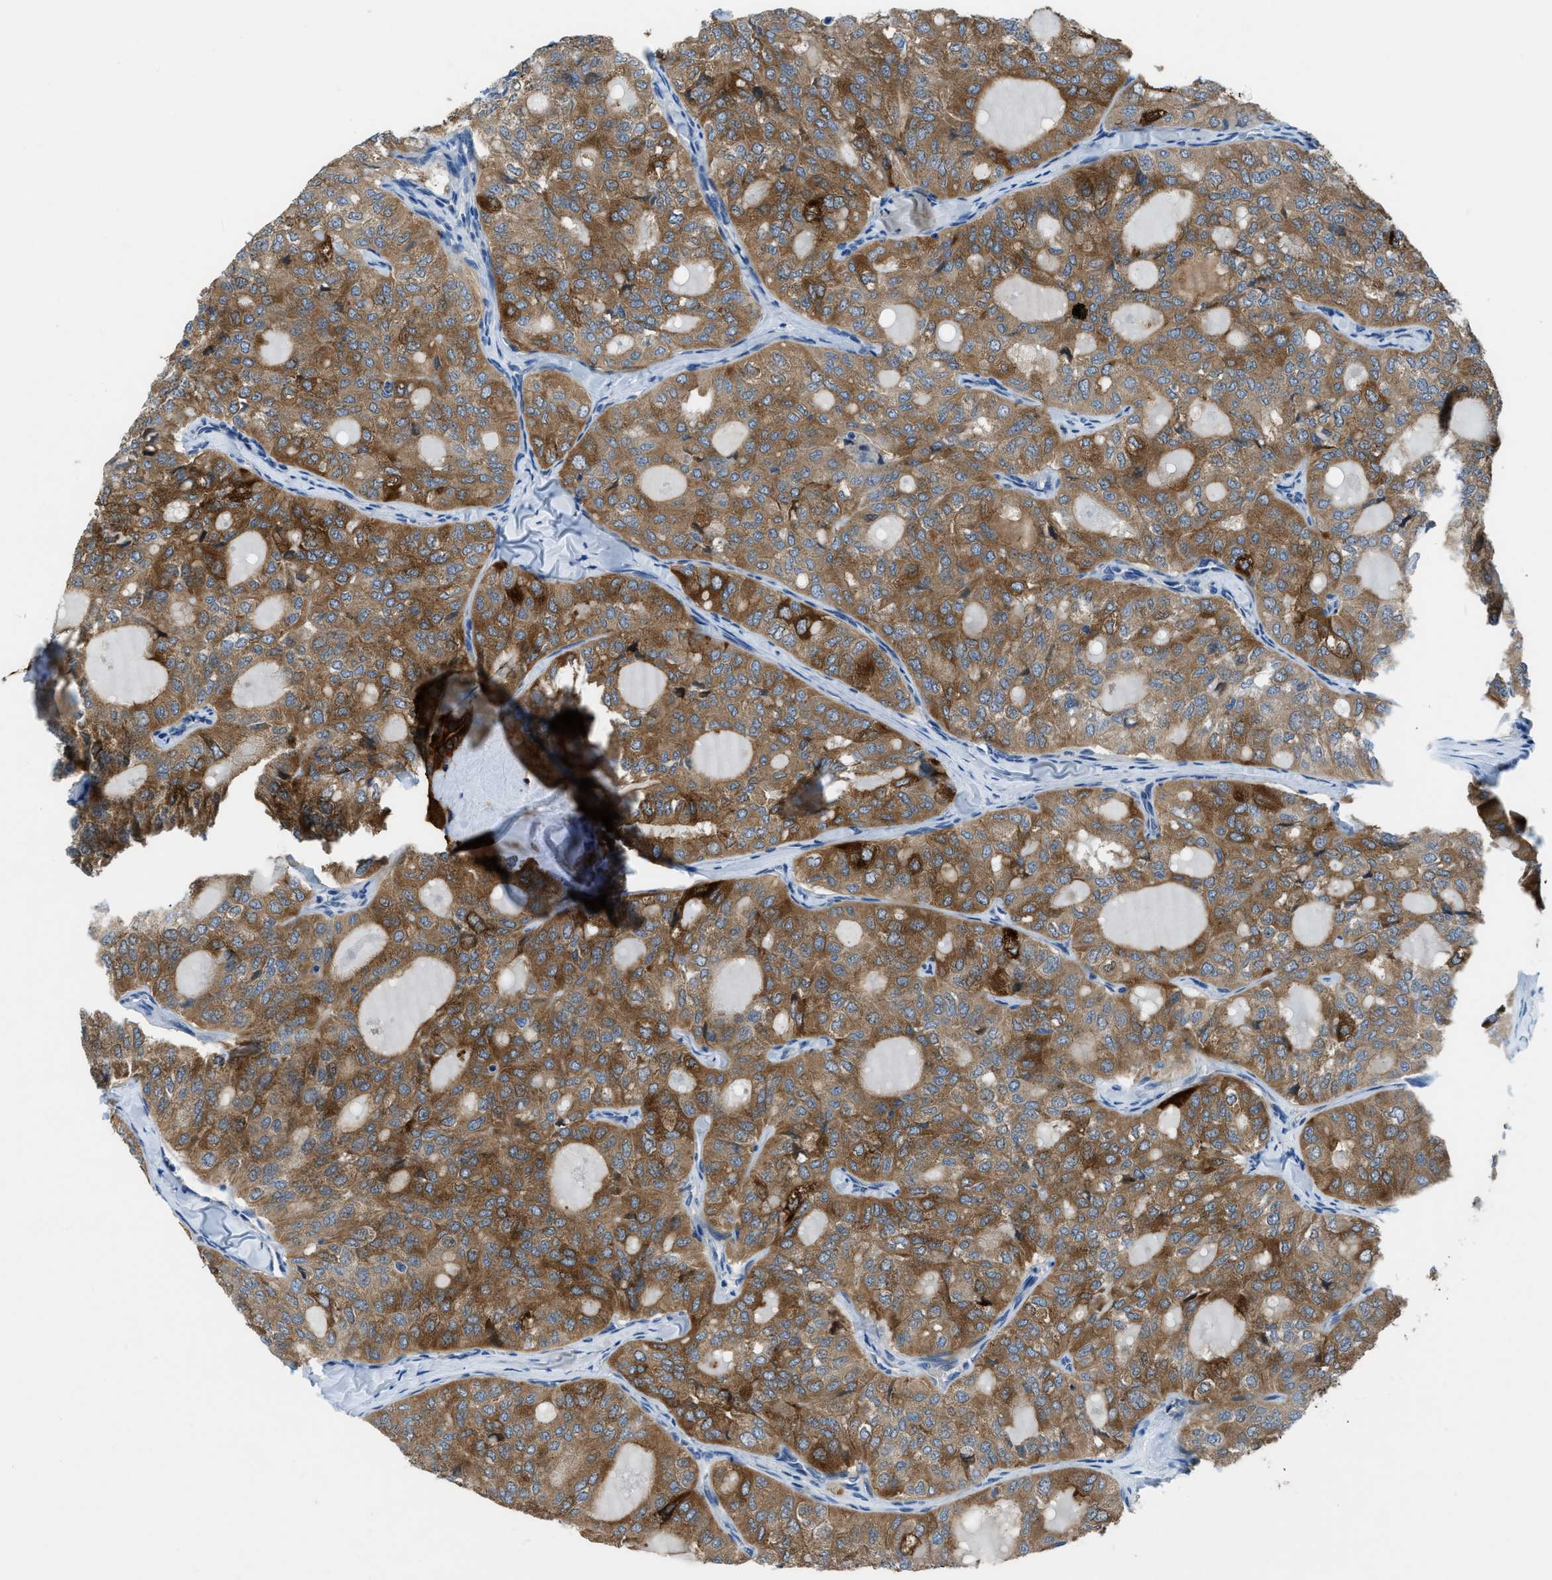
{"staining": {"intensity": "moderate", "quantity": ">75%", "location": "cytoplasmic/membranous"}, "tissue": "thyroid cancer", "cell_type": "Tumor cells", "image_type": "cancer", "snomed": [{"axis": "morphology", "description": "Follicular adenoma carcinoma, NOS"}, {"axis": "topography", "description": "Thyroid gland"}], "caption": "This photomicrograph demonstrates IHC staining of human thyroid follicular adenoma carcinoma, with medium moderate cytoplasmic/membranous staining in approximately >75% of tumor cells.", "gene": "PFKP", "patient": {"sex": "male", "age": 75}}